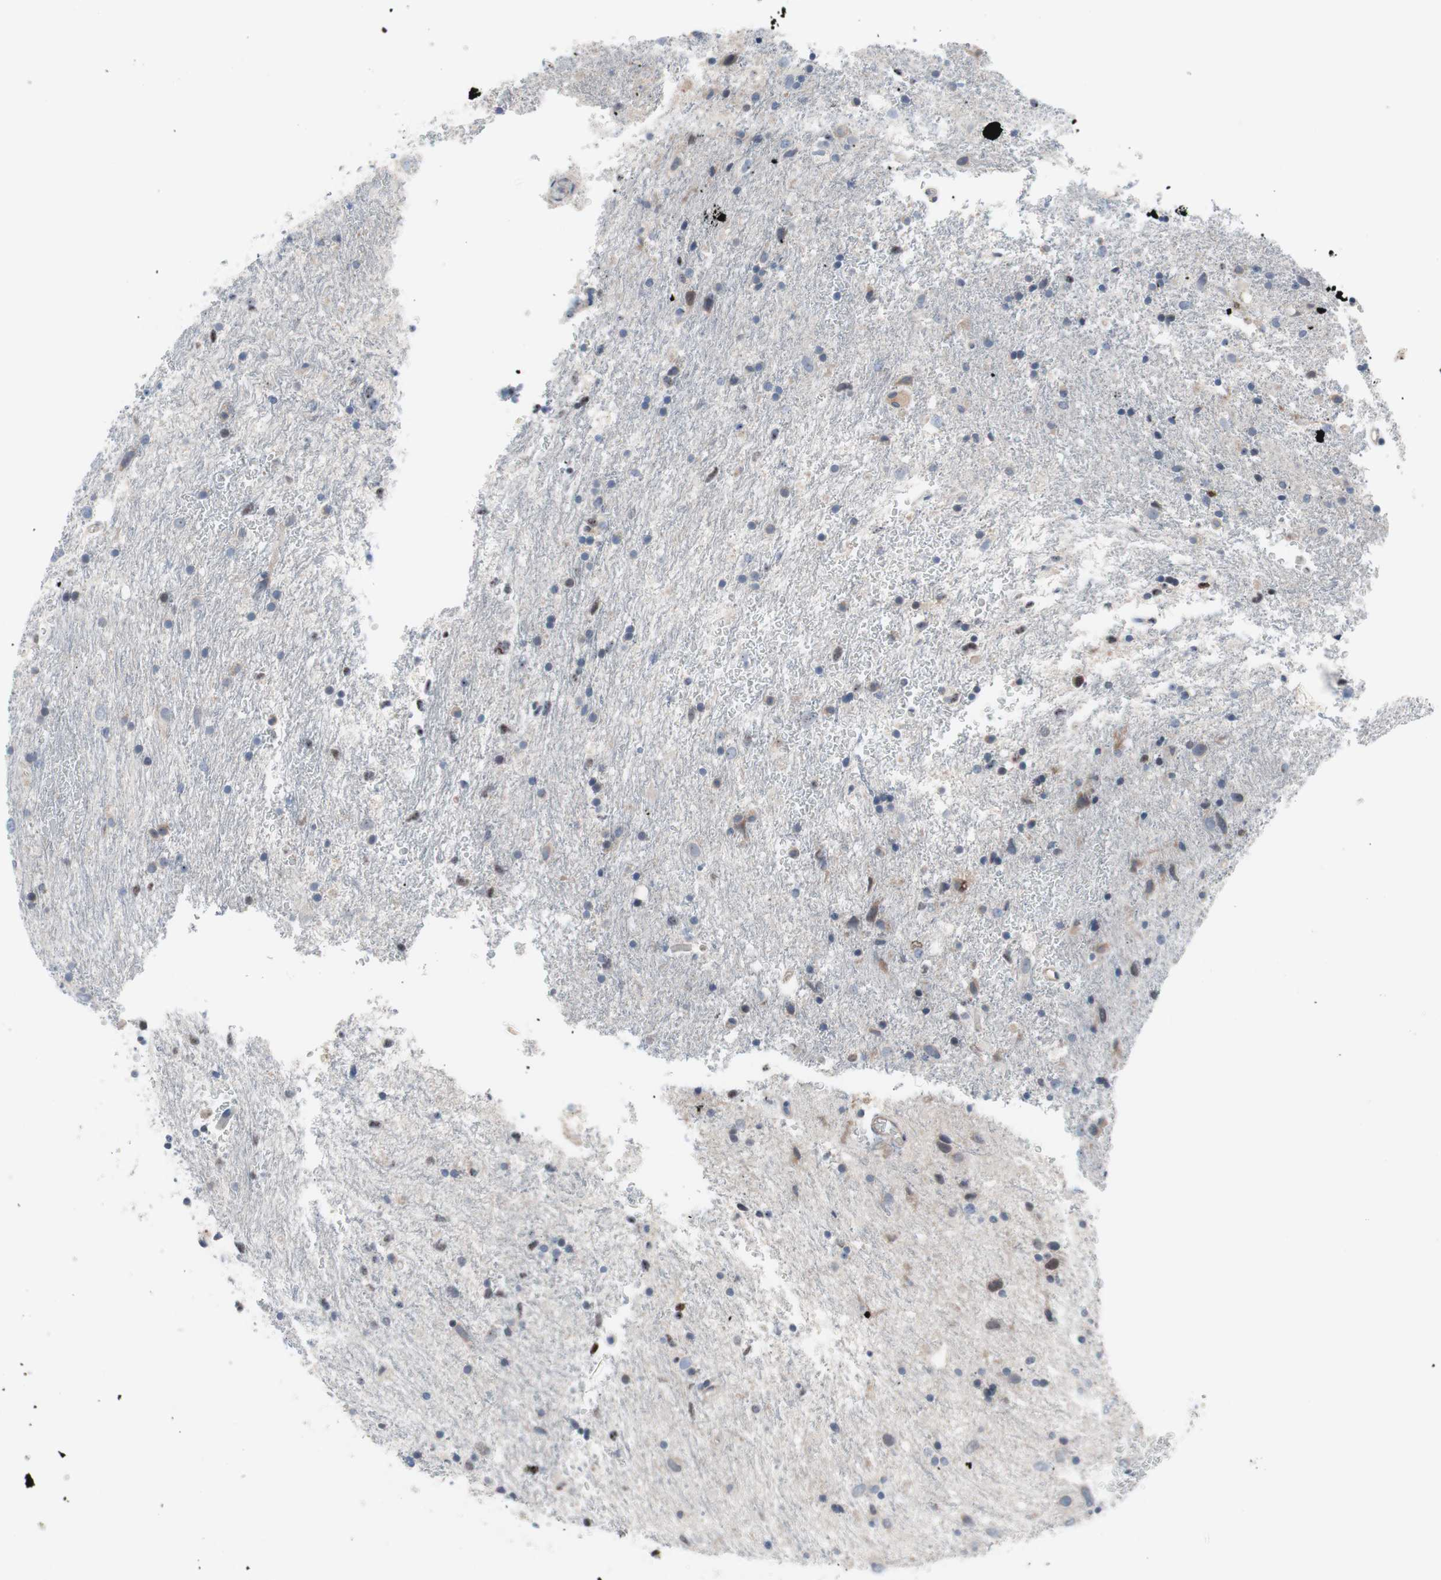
{"staining": {"intensity": "negative", "quantity": "none", "location": "none"}, "tissue": "glioma", "cell_type": "Tumor cells", "image_type": "cancer", "snomed": [{"axis": "morphology", "description": "Glioma, malignant, Low grade"}, {"axis": "topography", "description": "Brain"}], "caption": "Low-grade glioma (malignant) was stained to show a protein in brown. There is no significant staining in tumor cells.", "gene": "KANSL1", "patient": {"sex": "male", "age": 77}}